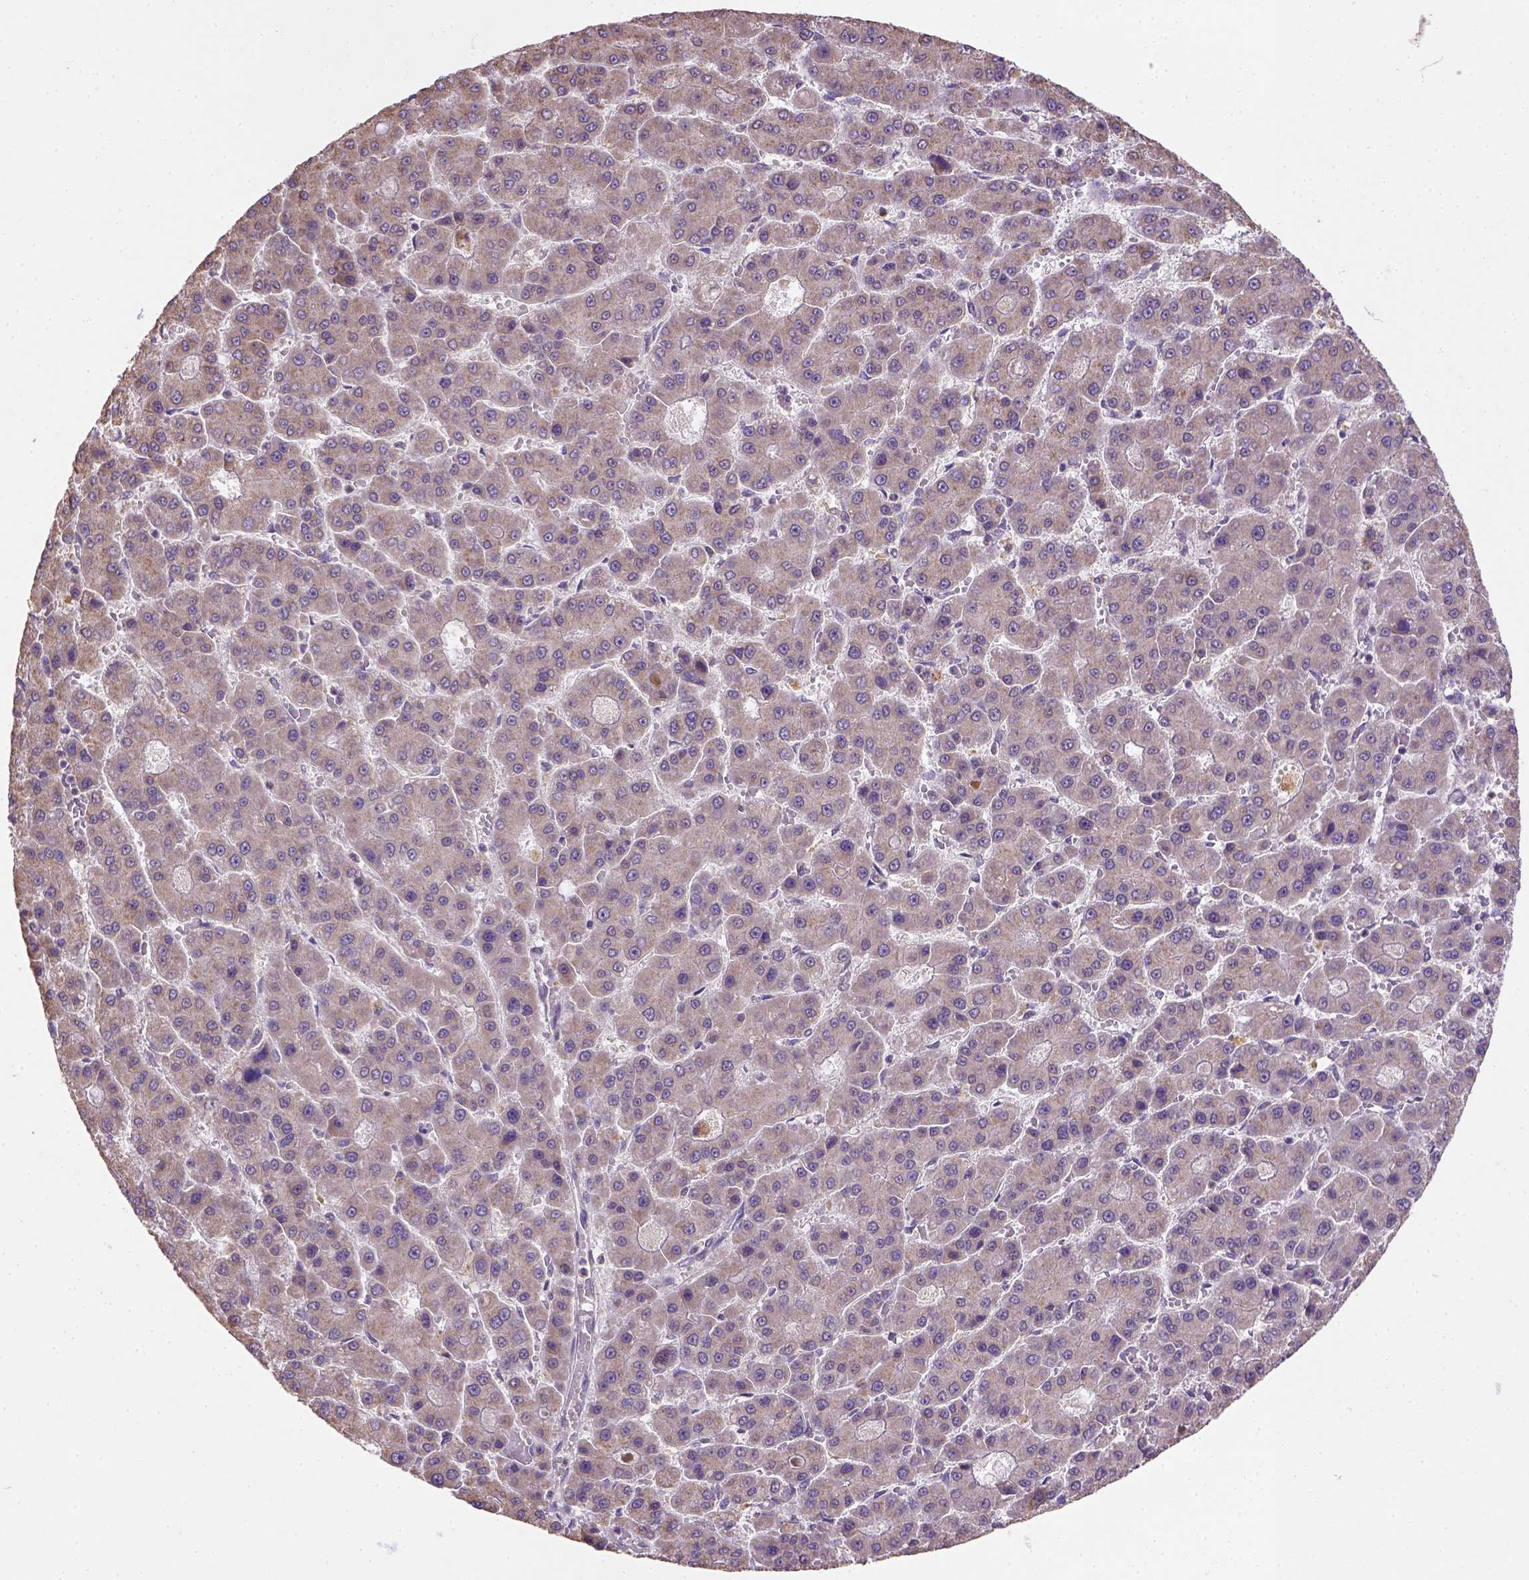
{"staining": {"intensity": "moderate", "quantity": ">75%", "location": "cytoplasmic/membranous"}, "tissue": "liver cancer", "cell_type": "Tumor cells", "image_type": "cancer", "snomed": [{"axis": "morphology", "description": "Carcinoma, Hepatocellular, NOS"}, {"axis": "topography", "description": "Liver"}], "caption": "High-power microscopy captured an immunohistochemistry histopathology image of liver cancer, revealing moderate cytoplasmic/membranous staining in about >75% of tumor cells.", "gene": "NUDT10", "patient": {"sex": "male", "age": 70}}